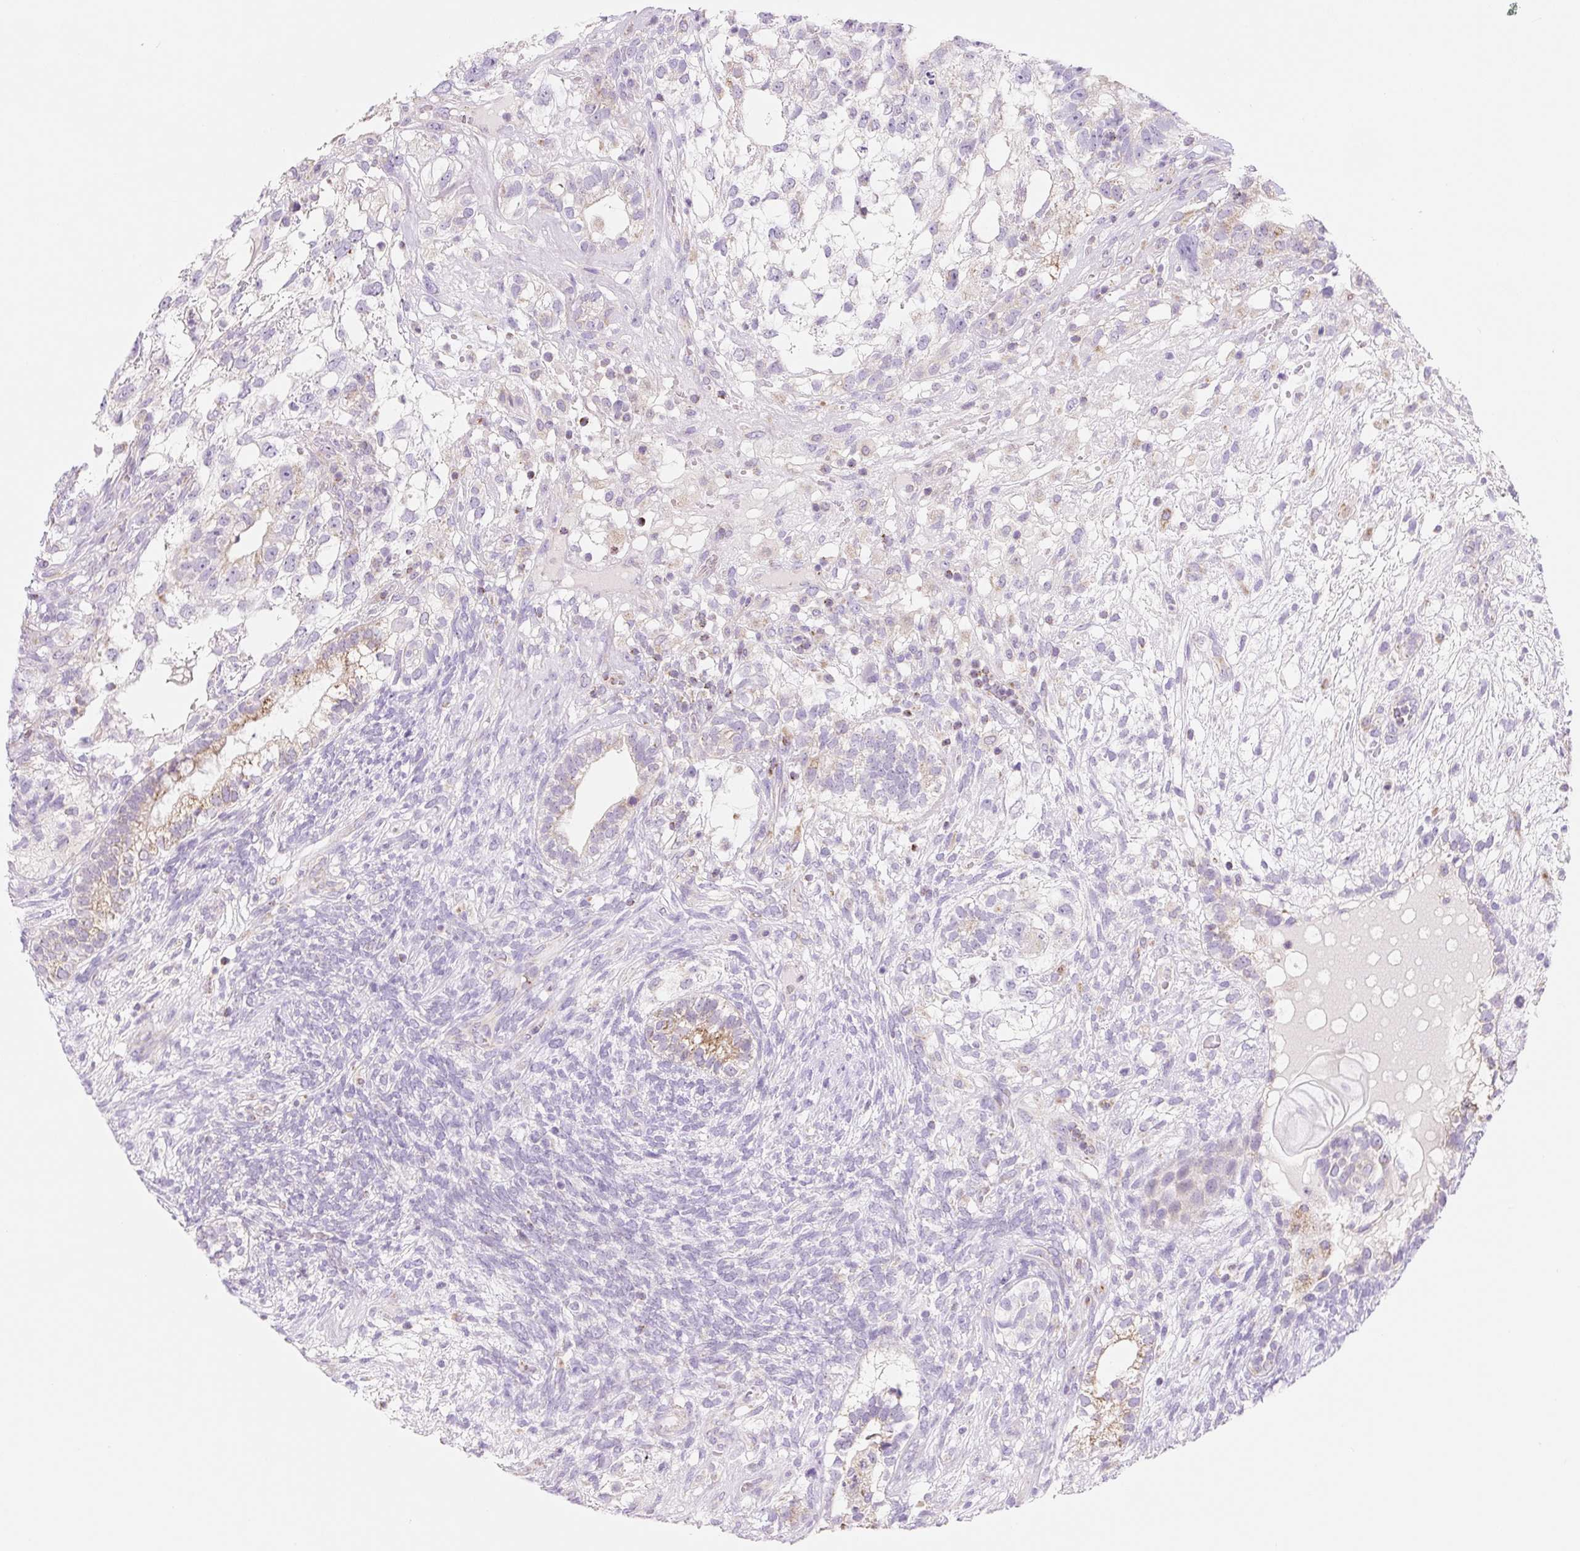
{"staining": {"intensity": "moderate", "quantity": "<25%", "location": "cytoplasmic/membranous"}, "tissue": "testis cancer", "cell_type": "Tumor cells", "image_type": "cancer", "snomed": [{"axis": "morphology", "description": "Seminoma, NOS"}, {"axis": "morphology", "description": "Carcinoma, Embryonal, NOS"}, {"axis": "topography", "description": "Testis"}], "caption": "Approximately <25% of tumor cells in testis cancer (embryonal carcinoma) show moderate cytoplasmic/membranous protein expression as visualized by brown immunohistochemical staining.", "gene": "FOCAD", "patient": {"sex": "male", "age": 41}}